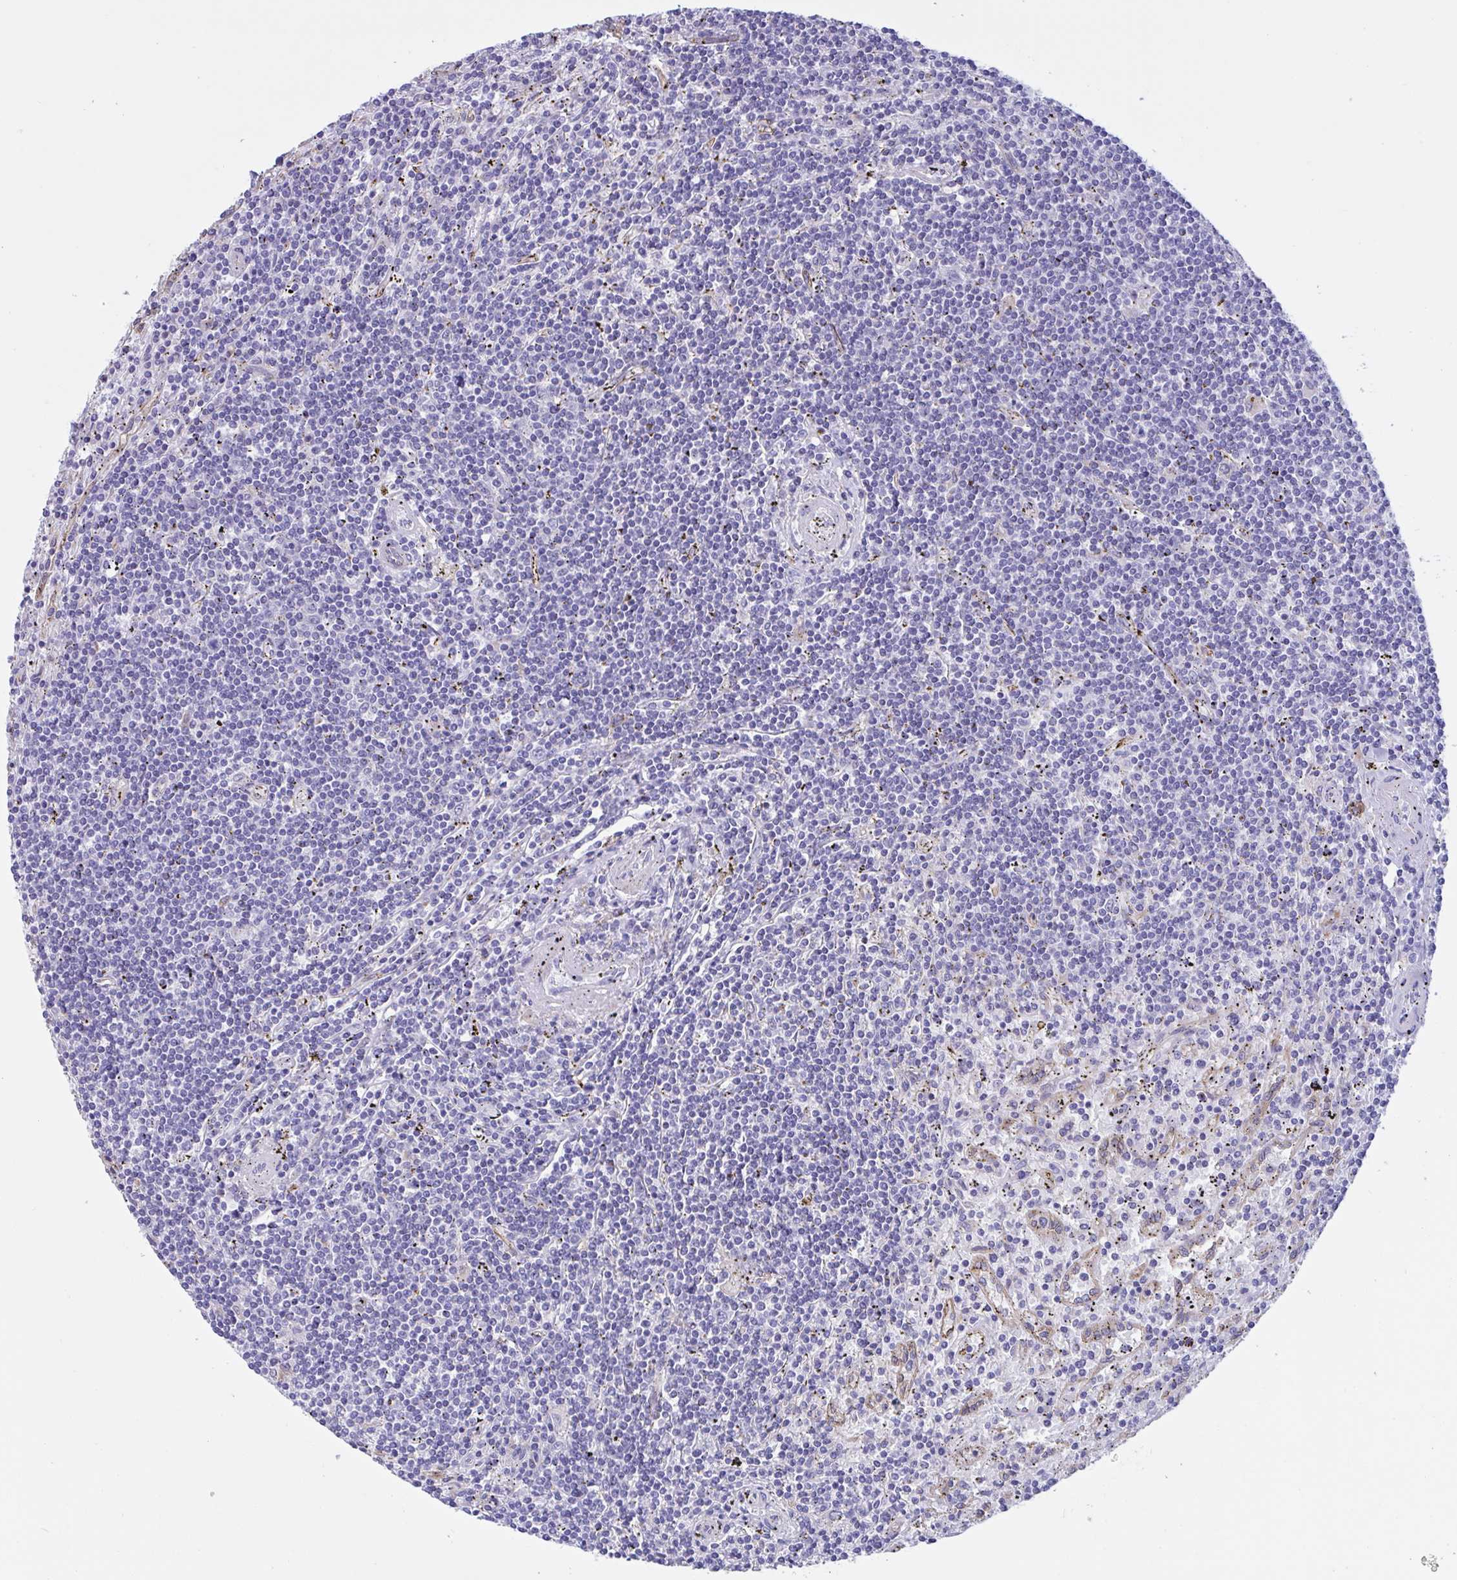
{"staining": {"intensity": "negative", "quantity": "none", "location": "none"}, "tissue": "lymphoma", "cell_type": "Tumor cells", "image_type": "cancer", "snomed": [{"axis": "morphology", "description": "Malignant lymphoma, non-Hodgkin's type, Low grade"}, {"axis": "topography", "description": "Spleen"}], "caption": "IHC photomicrograph of neoplastic tissue: human lymphoma stained with DAB (3,3'-diaminobenzidine) demonstrates no significant protein expression in tumor cells. (Brightfield microscopy of DAB (3,3'-diaminobenzidine) immunohistochemistry at high magnification).", "gene": "RPL22L1", "patient": {"sex": "male", "age": 76}}